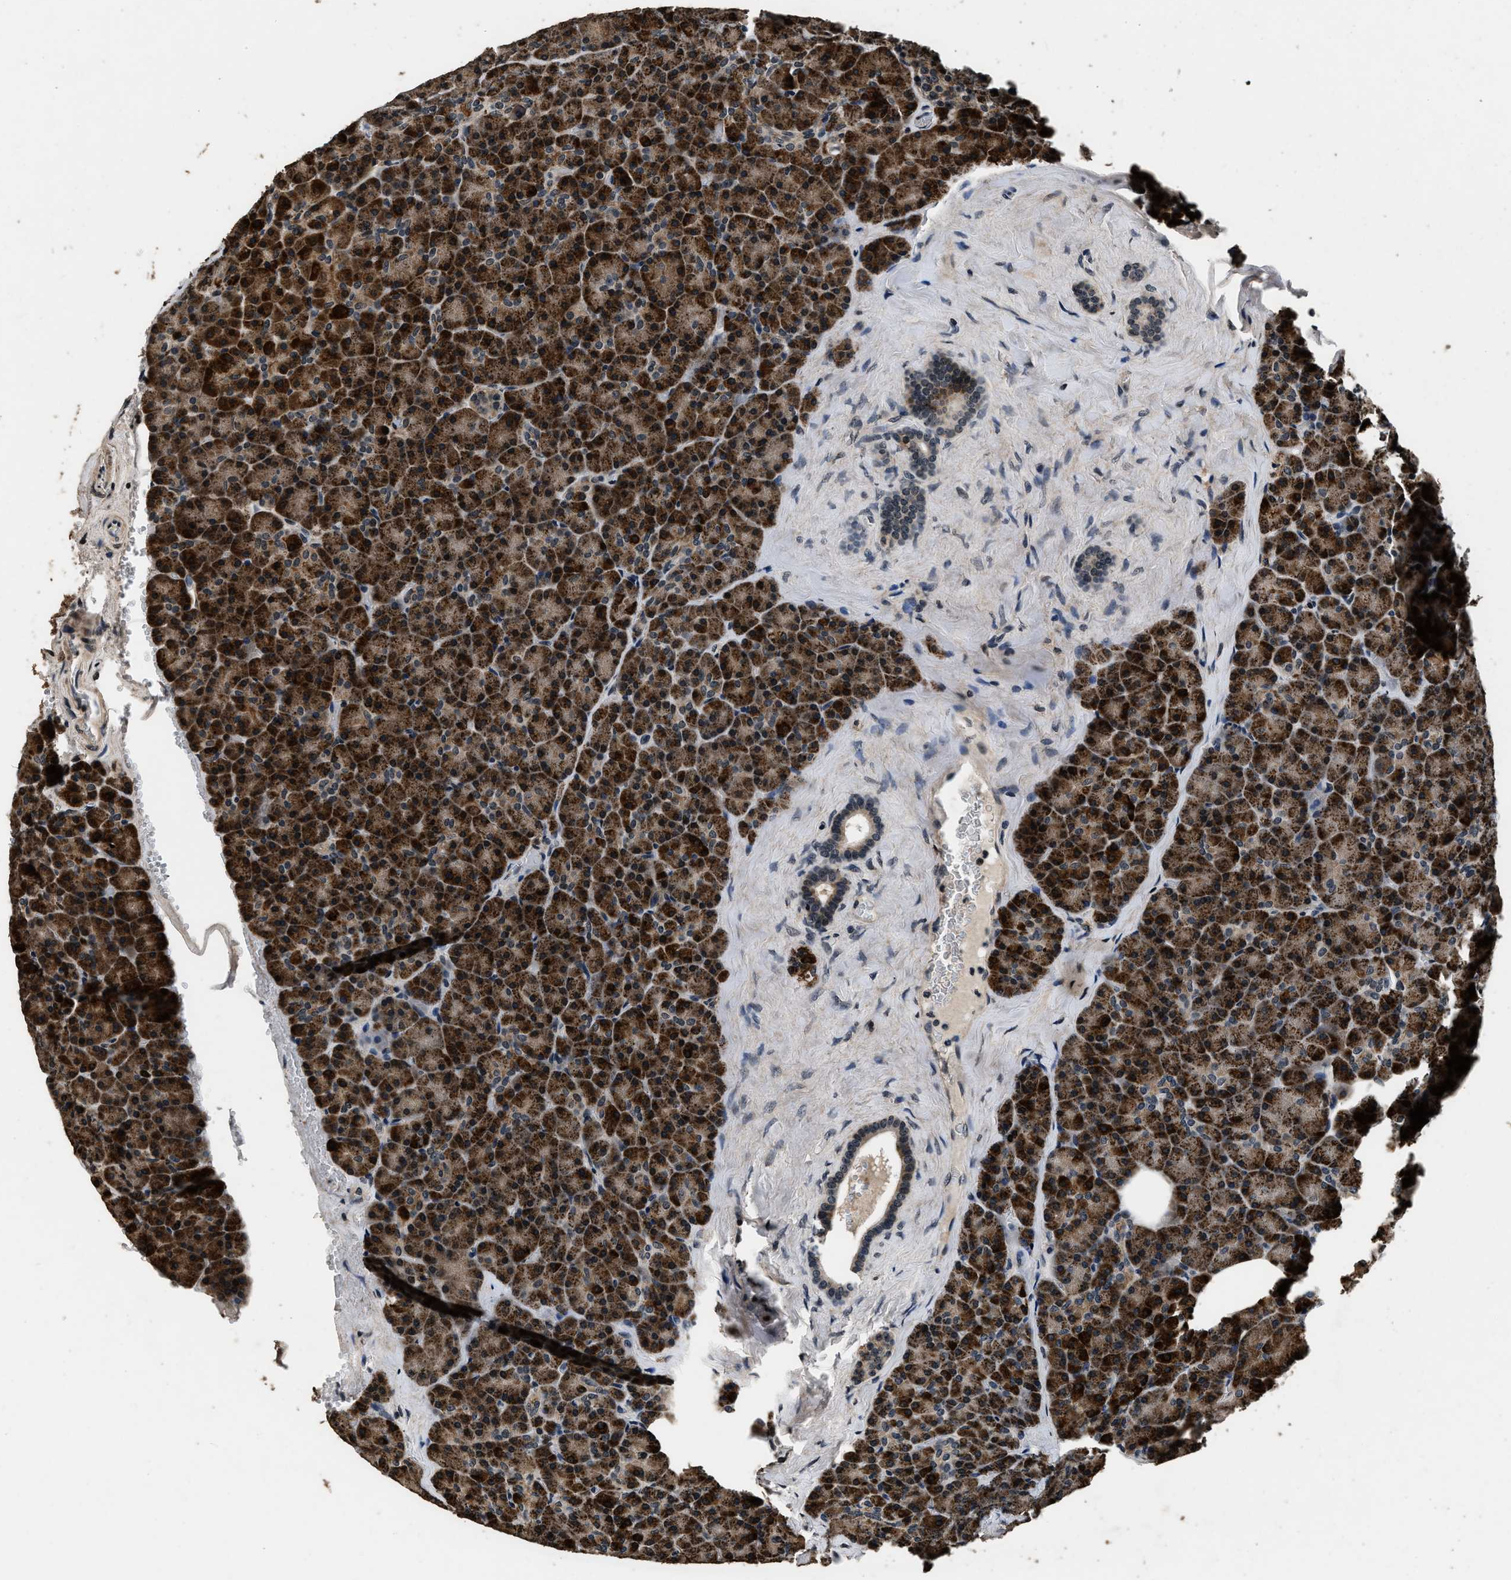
{"staining": {"intensity": "strong", "quantity": ">75%", "location": "cytoplasmic/membranous"}, "tissue": "pancreas", "cell_type": "Exocrine glandular cells", "image_type": "normal", "snomed": [{"axis": "morphology", "description": "Normal tissue, NOS"}, {"axis": "morphology", "description": "Carcinoid, malignant, NOS"}, {"axis": "topography", "description": "Pancreas"}], "caption": "Unremarkable pancreas reveals strong cytoplasmic/membranous expression in approximately >75% of exocrine glandular cells, visualized by immunohistochemistry.", "gene": "CSTF1", "patient": {"sex": "female", "age": 35}}